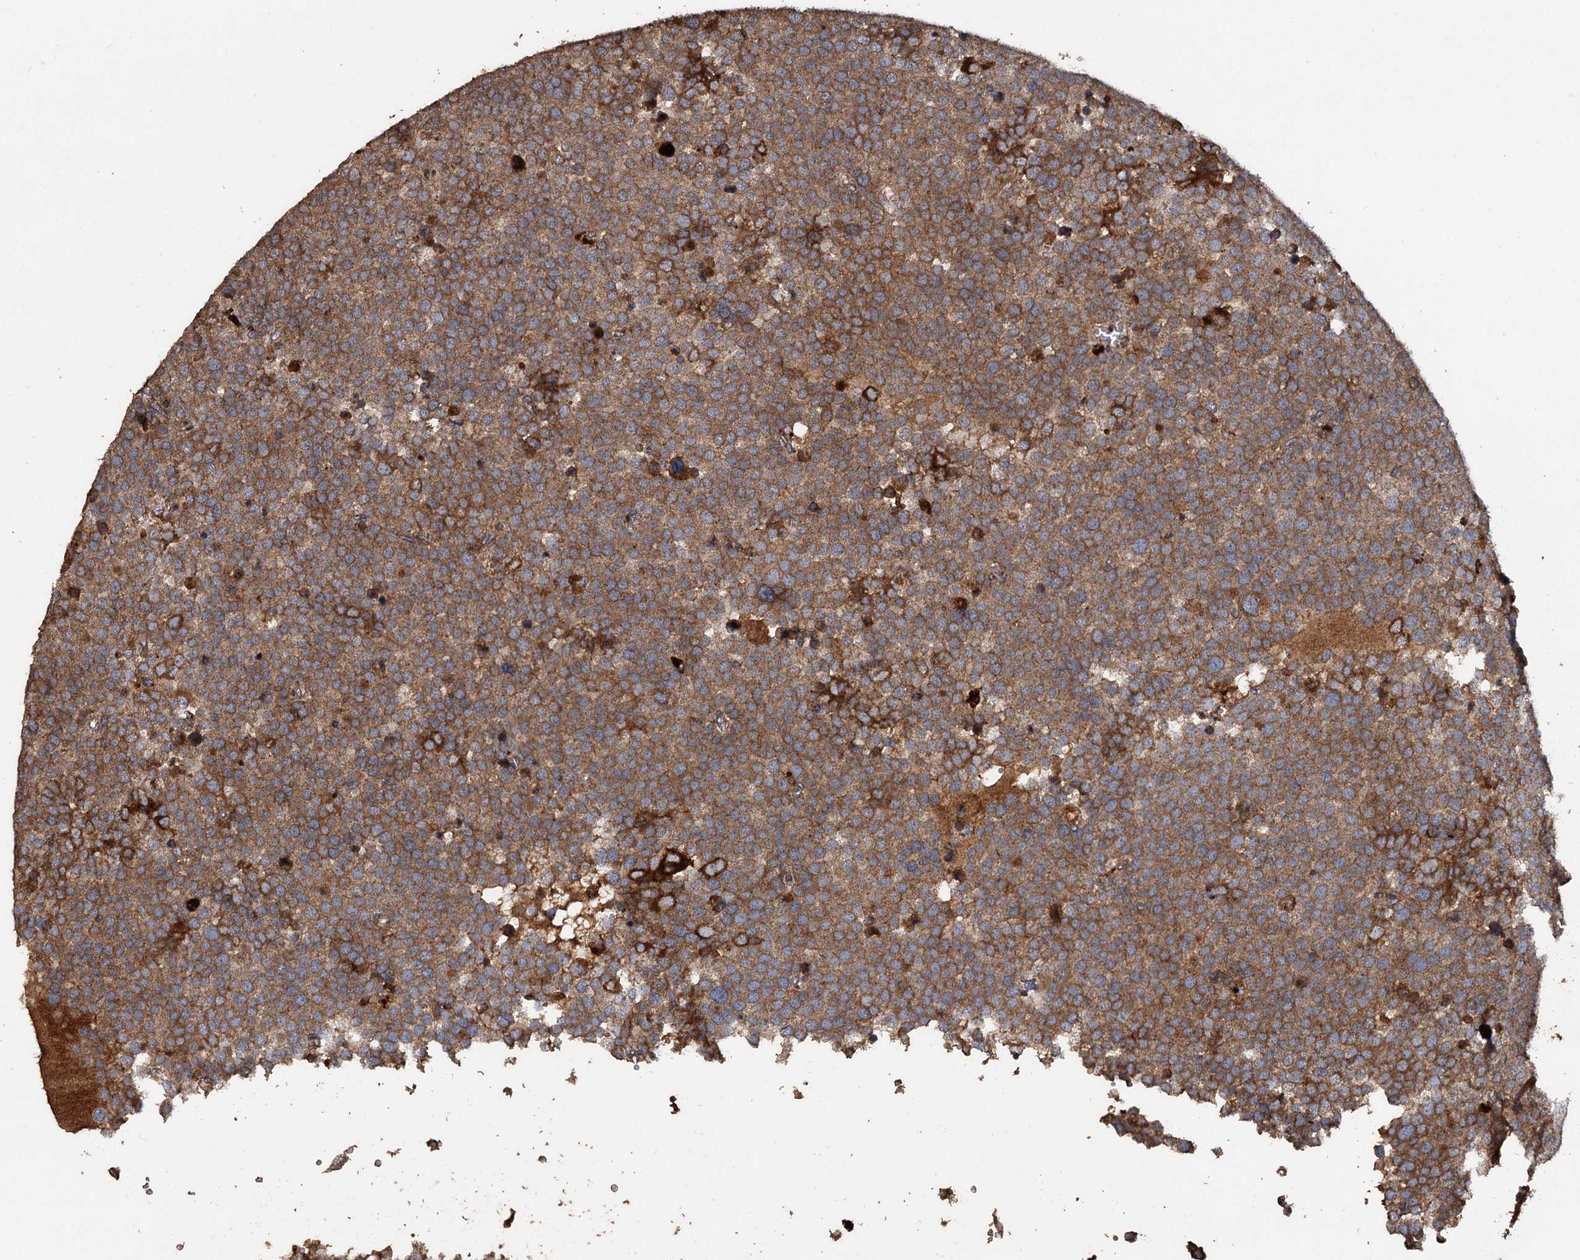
{"staining": {"intensity": "moderate", "quantity": ">75%", "location": "cytoplasmic/membranous"}, "tissue": "testis cancer", "cell_type": "Tumor cells", "image_type": "cancer", "snomed": [{"axis": "morphology", "description": "Seminoma, NOS"}, {"axis": "topography", "description": "Testis"}], "caption": "This histopathology image exhibits seminoma (testis) stained with immunohistochemistry (IHC) to label a protein in brown. The cytoplasmic/membranous of tumor cells show moderate positivity for the protein. Nuclei are counter-stained blue.", "gene": "NOTCH2NLA", "patient": {"sex": "male", "age": 71}}